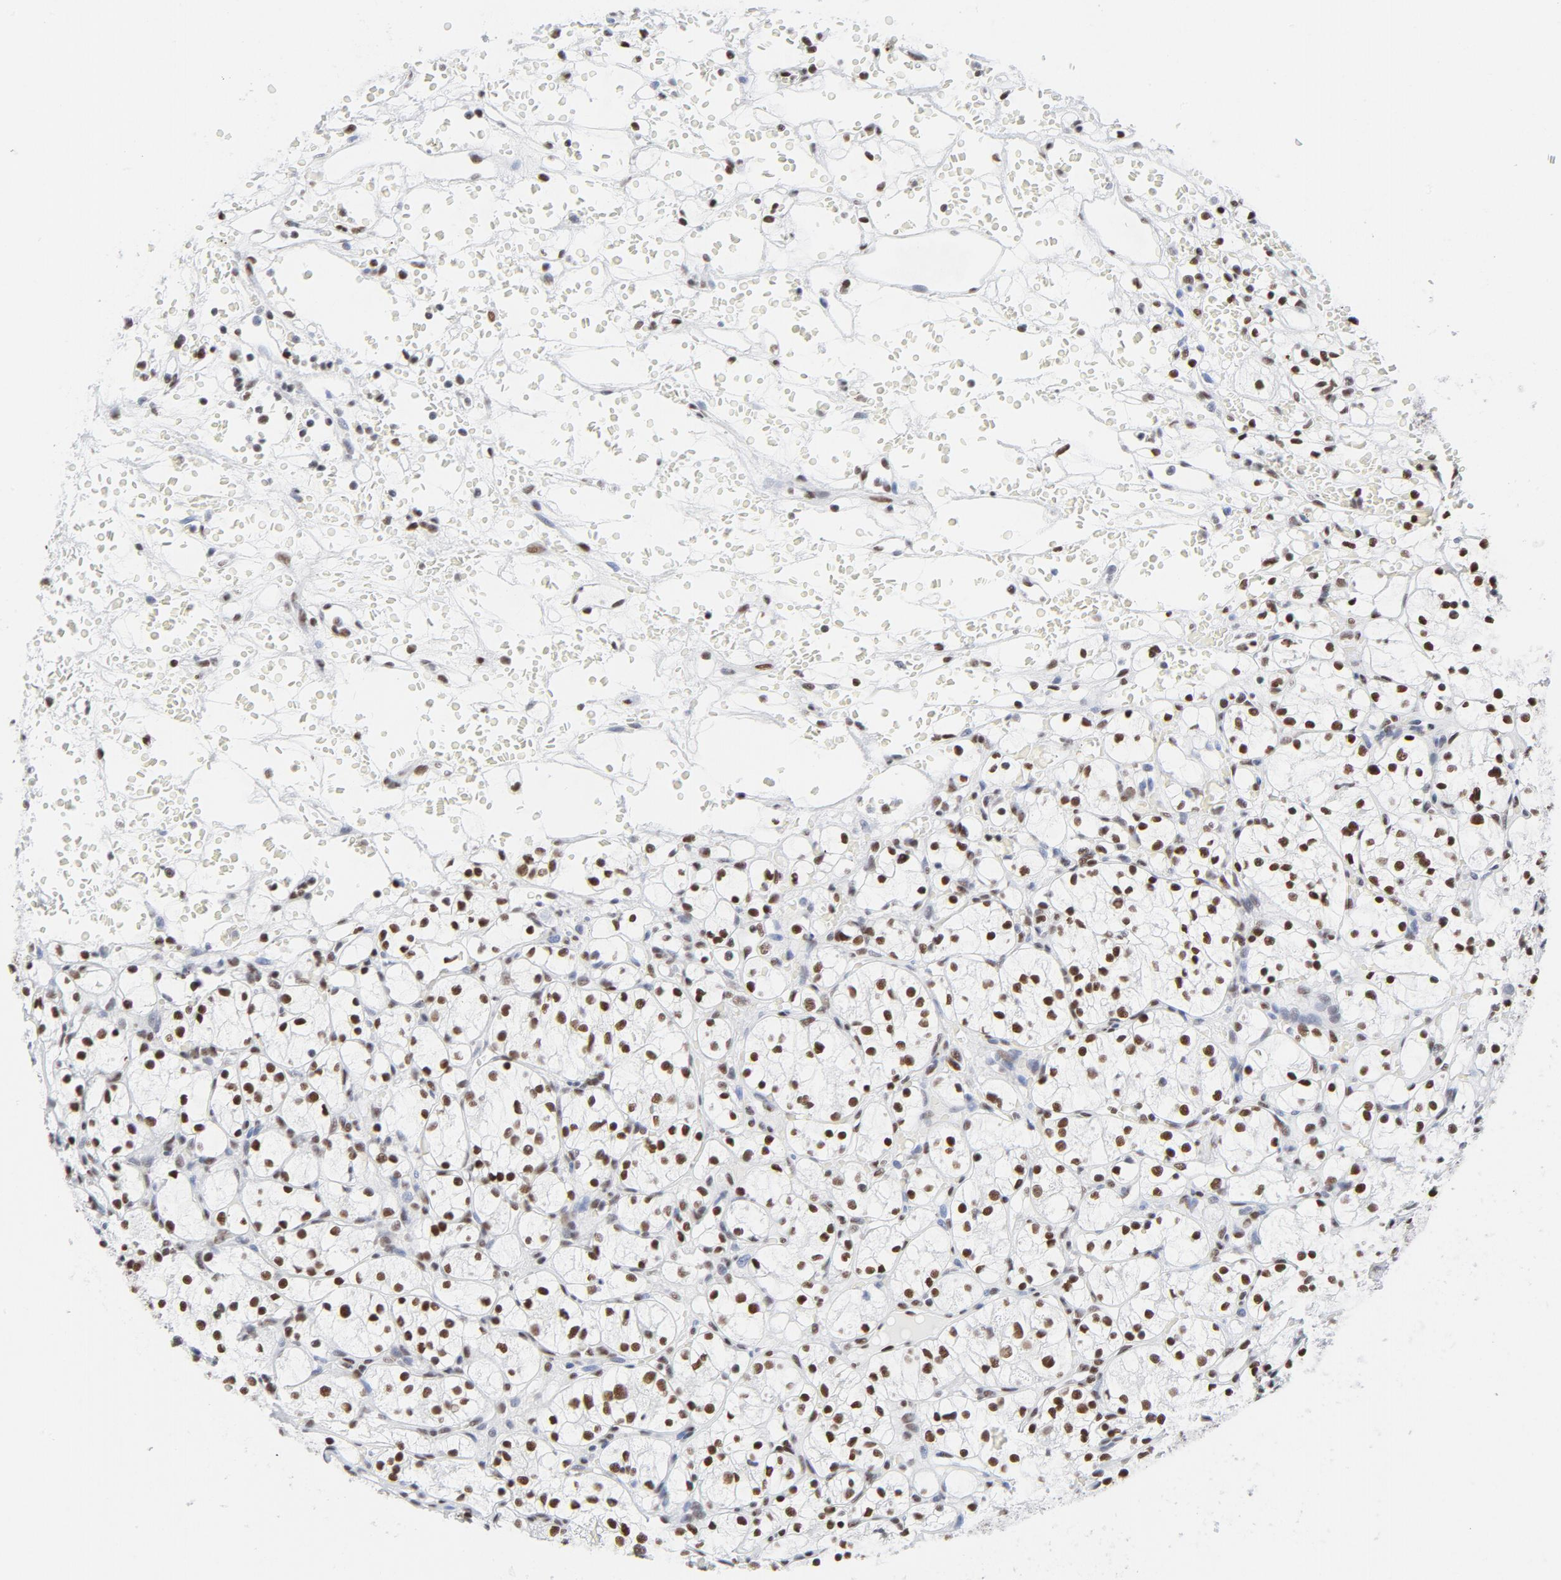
{"staining": {"intensity": "strong", "quantity": ">75%", "location": "nuclear"}, "tissue": "renal cancer", "cell_type": "Tumor cells", "image_type": "cancer", "snomed": [{"axis": "morphology", "description": "Adenocarcinoma, NOS"}, {"axis": "topography", "description": "Kidney"}], "caption": "IHC of human adenocarcinoma (renal) reveals high levels of strong nuclear staining in approximately >75% of tumor cells. (IHC, brightfield microscopy, high magnification).", "gene": "ATF2", "patient": {"sex": "female", "age": 60}}